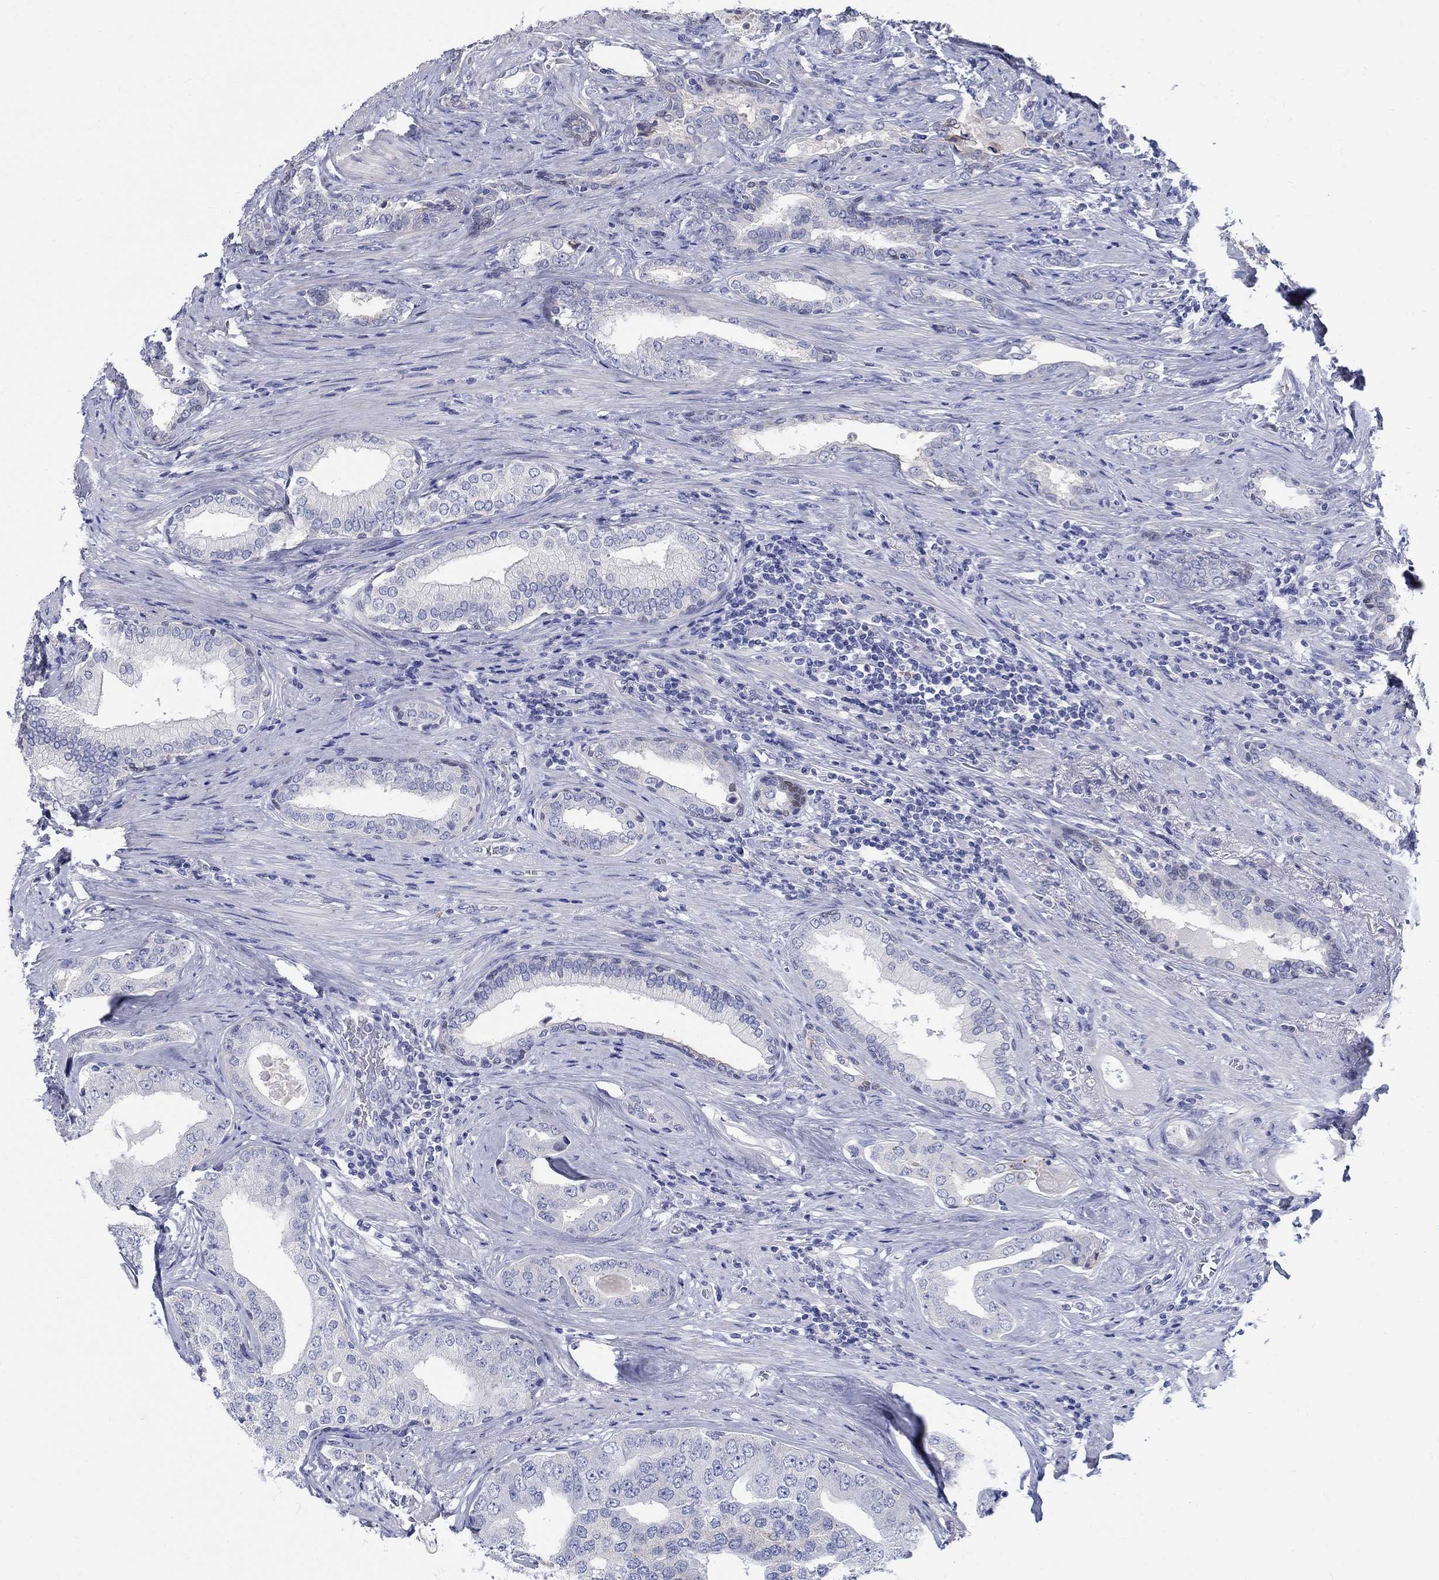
{"staining": {"intensity": "negative", "quantity": "none", "location": "none"}, "tissue": "prostate cancer", "cell_type": "Tumor cells", "image_type": "cancer", "snomed": [{"axis": "morphology", "description": "Adenocarcinoma, Low grade"}, {"axis": "topography", "description": "Prostate and seminal vesicle, NOS"}], "caption": "Human adenocarcinoma (low-grade) (prostate) stained for a protein using IHC shows no expression in tumor cells.", "gene": "SOX2", "patient": {"sex": "male", "age": 61}}